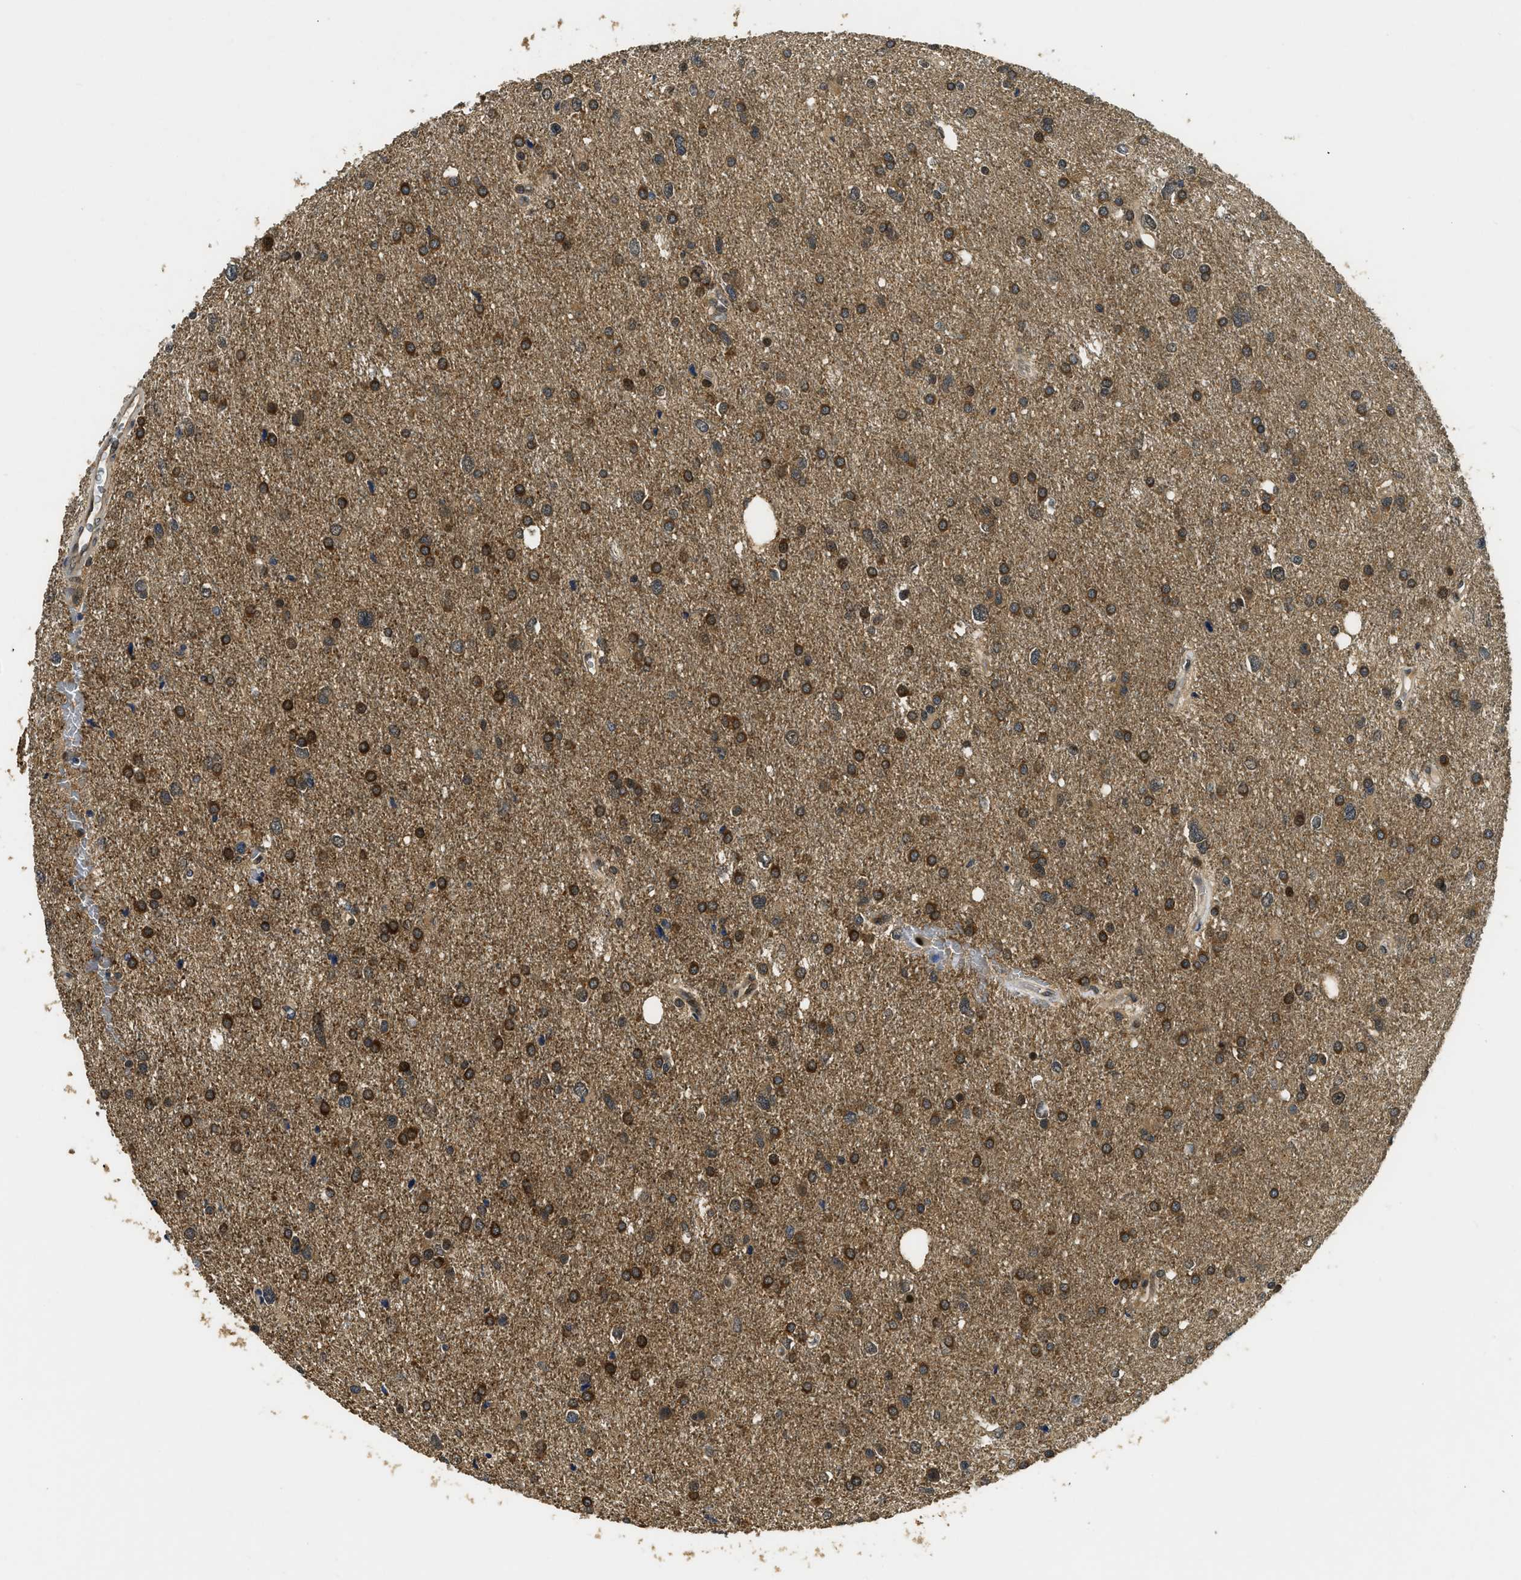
{"staining": {"intensity": "moderate", "quantity": ">75%", "location": "cytoplasmic/membranous"}, "tissue": "glioma", "cell_type": "Tumor cells", "image_type": "cancer", "snomed": [{"axis": "morphology", "description": "Glioma, malignant, Low grade"}, {"axis": "topography", "description": "Brain"}], "caption": "Protein expression analysis of human malignant glioma (low-grade) reveals moderate cytoplasmic/membranous expression in approximately >75% of tumor cells.", "gene": "ADSL", "patient": {"sex": "female", "age": 37}}